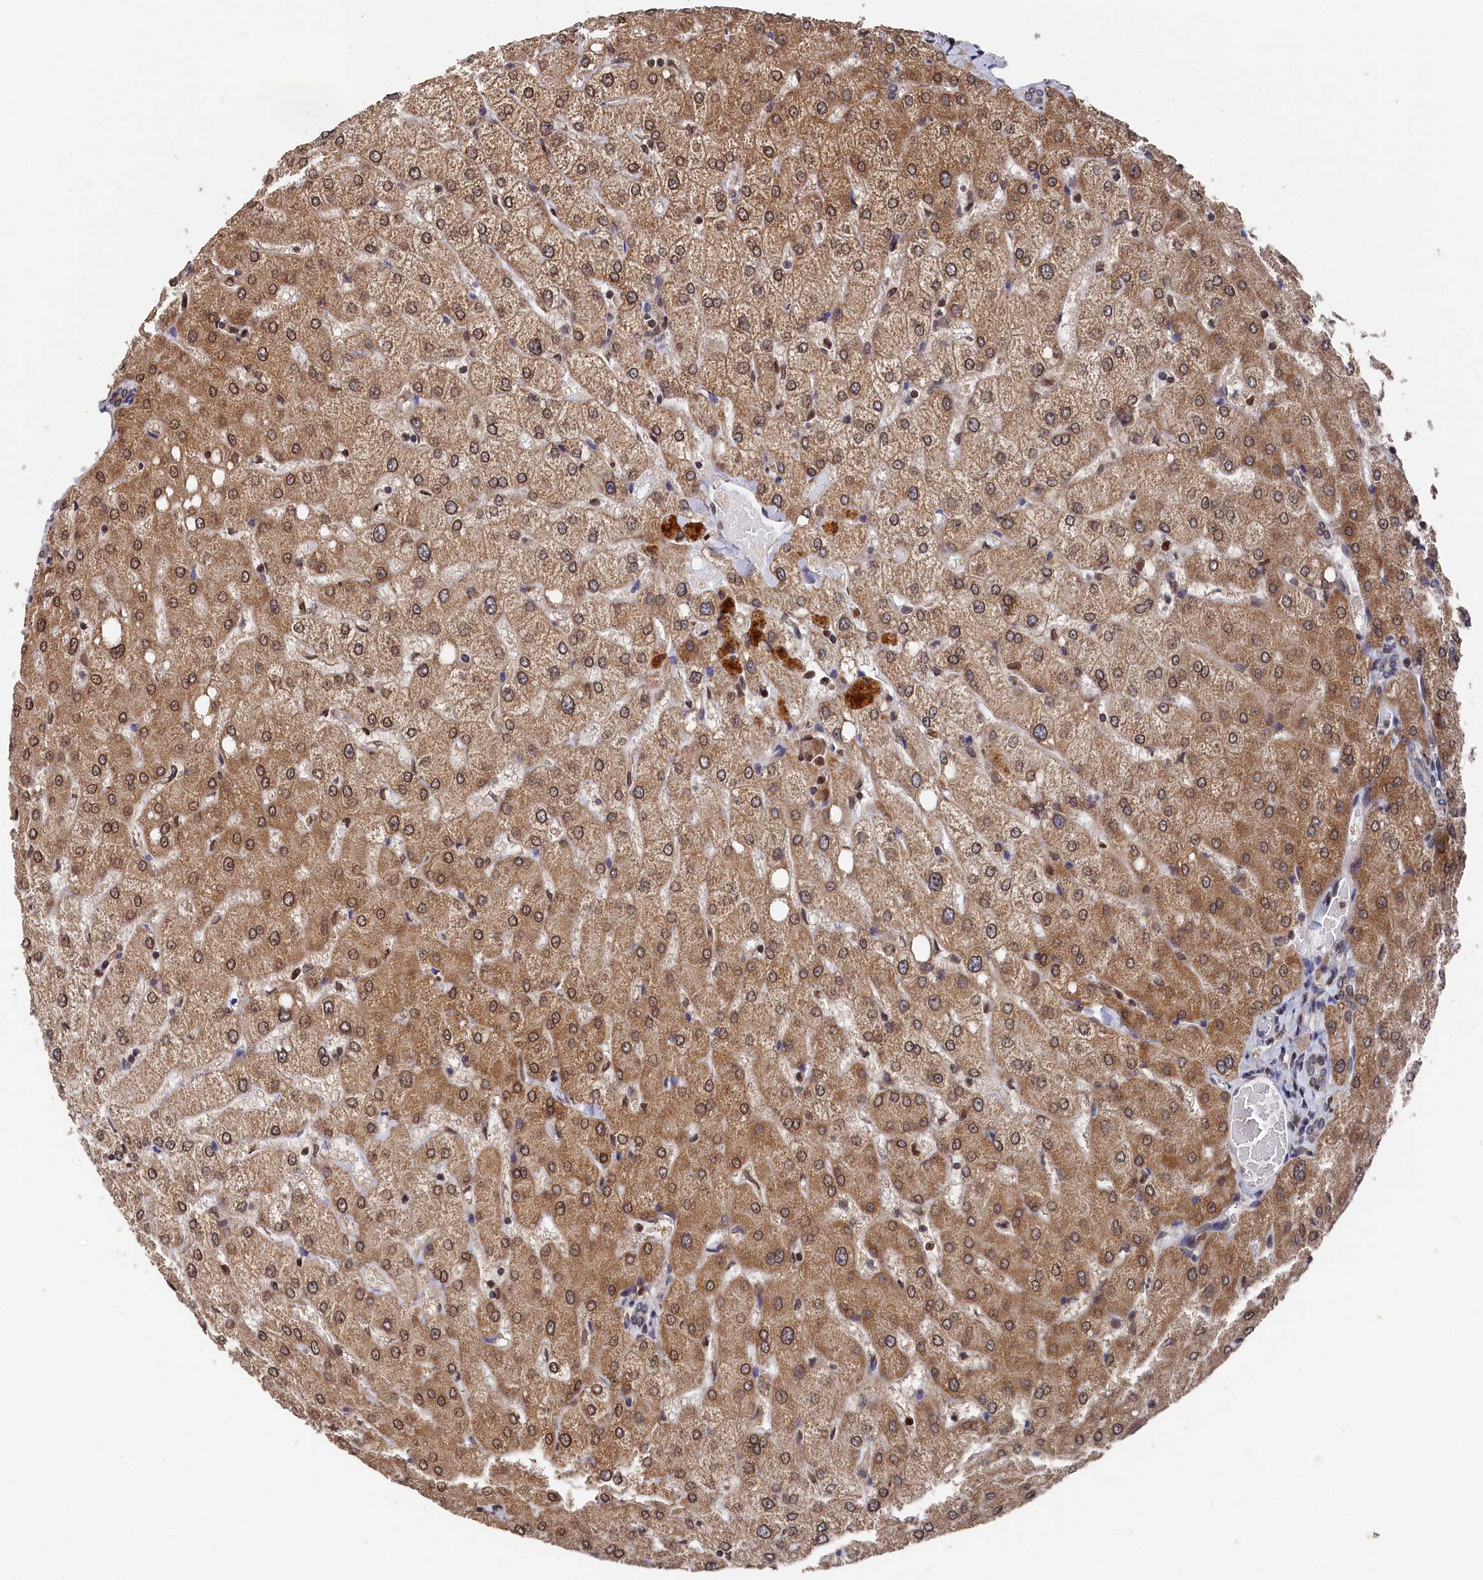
{"staining": {"intensity": "negative", "quantity": "none", "location": "none"}, "tissue": "liver", "cell_type": "Cholangiocytes", "image_type": "normal", "snomed": [{"axis": "morphology", "description": "Normal tissue, NOS"}, {"axis": "topography", "description": "Liver"}], "caption": "High magnification brightfield microscopy of normal liver stained with DAB (brown) and counterstained with hematoxylin (blue): cholangiocytes show no significant staining. (DAB immunohistochemistry, high magnification).", "gene": "ANKEF1", "patient": {"sex": "female", "age": 54}}